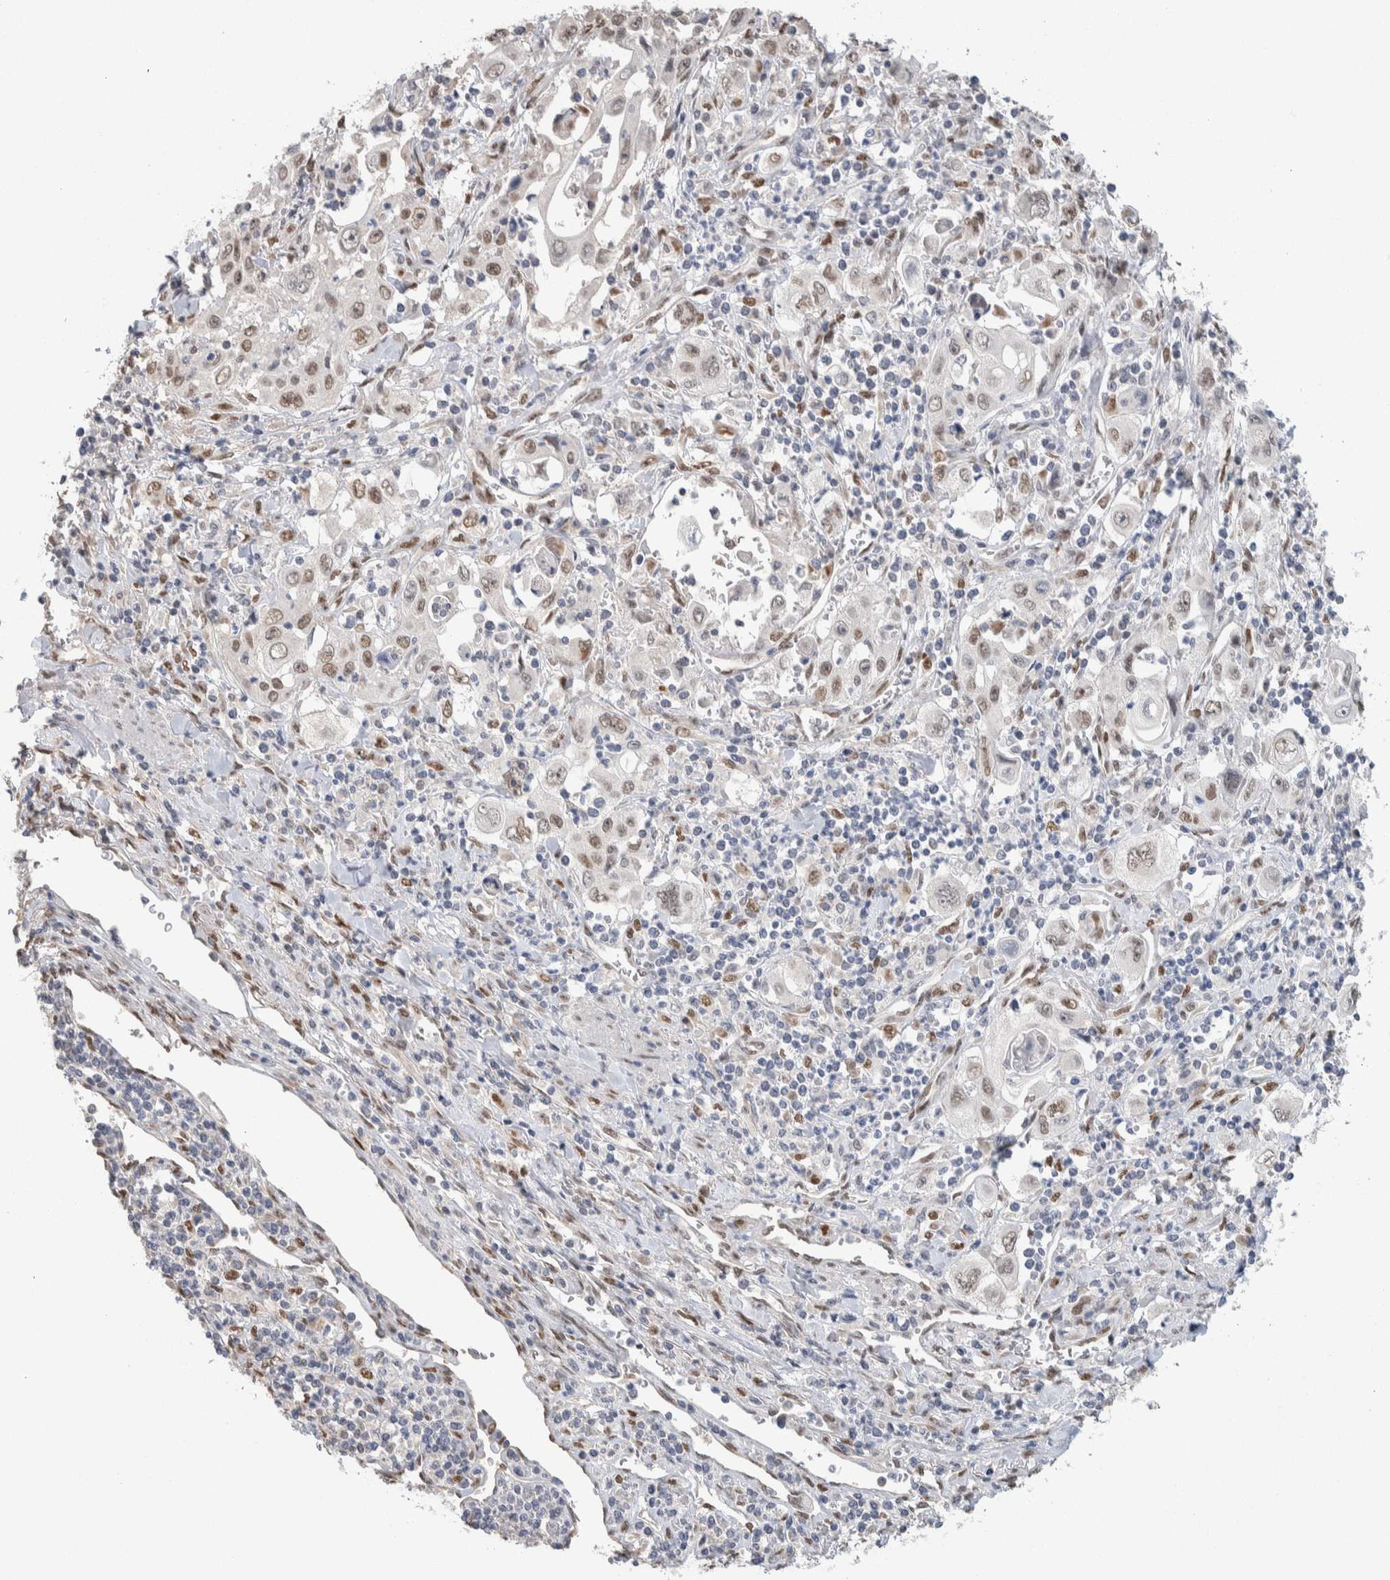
{"staining": {"intensity": "moderate", "quantity": "<25%", "location": "nuclear"}, "tissue": "pancreatic cancer", "cell_type": "Tumor cells", "image_type": "cancer", "snomed": [{"axis": "morphology", "description": "Adenocarcinoma, NOS"}, {"axis": "topography", "description": "Pancreas"}], "caption": "Tumor cells demonstrate low levels of moderate nuclear staining in about <25% of cells in human pancreatic cancer (adenocarcinoma).", "gene": "PRMT1", "patient": {"sex": "male", "age": 70}}